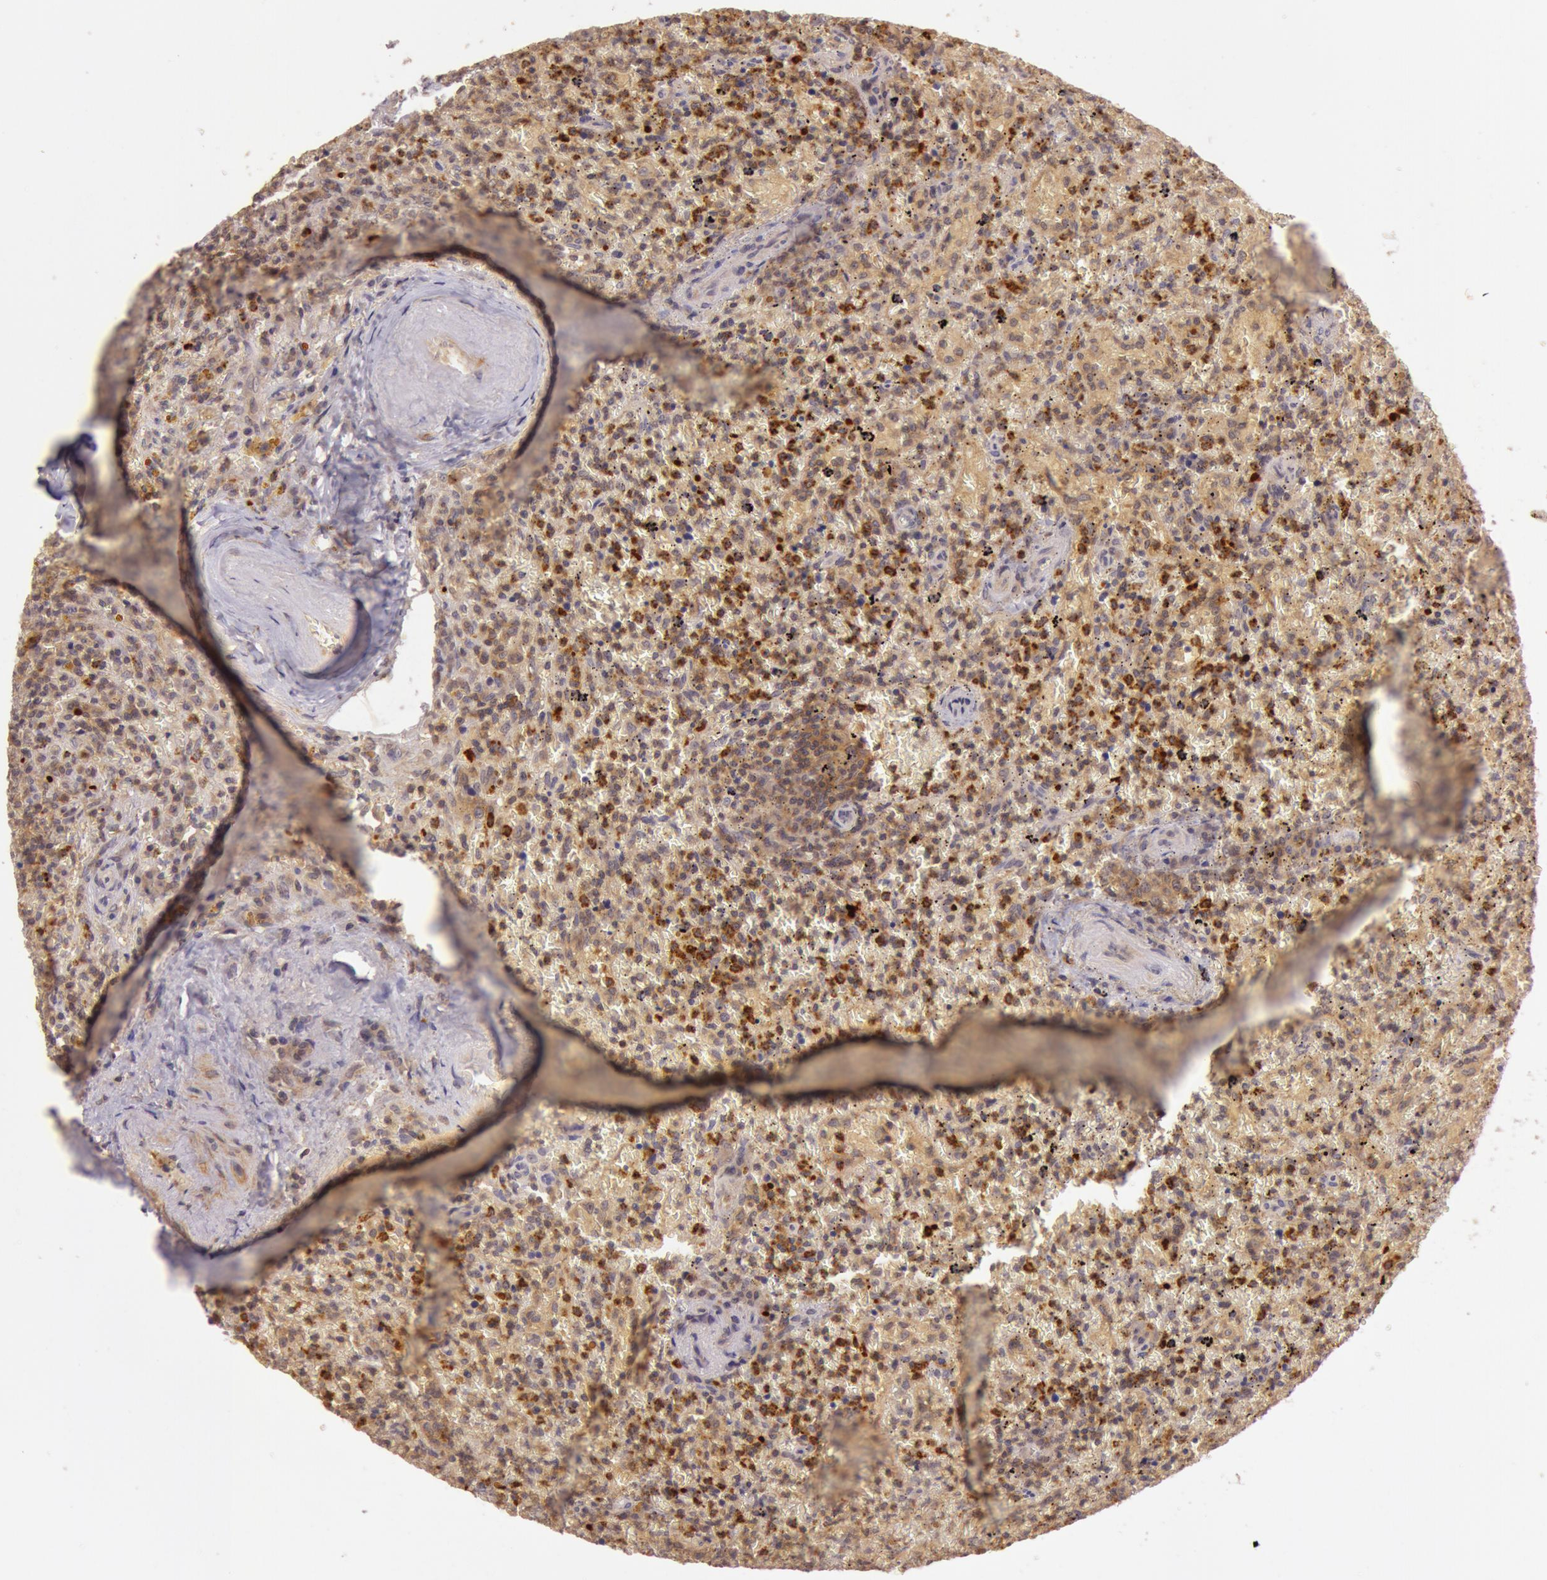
{"staining": {"intensity": "moderate", "quantity": ">75%", "location": "cytoplasmic/membranous"}, "tissue": "lymphoma", "cell_type": "Tumor cells", "image_type": "cancer", "snomed": [{"axis": "morphology", "description": "Malignant lymphoma, non-Hodgkin's type, High grade"}, {"axis": "topography", "description": "Spleen"}, {"axis": "topography", "description": "Lymph node"}], "caption": "Protein analysis of lymphoma tissue shows moderate cytoplasmic/membranous positivity in approximately >75% of tumor cells.", "gene": "ATG2B", "patient": {"sex": "female", "age": 70}}